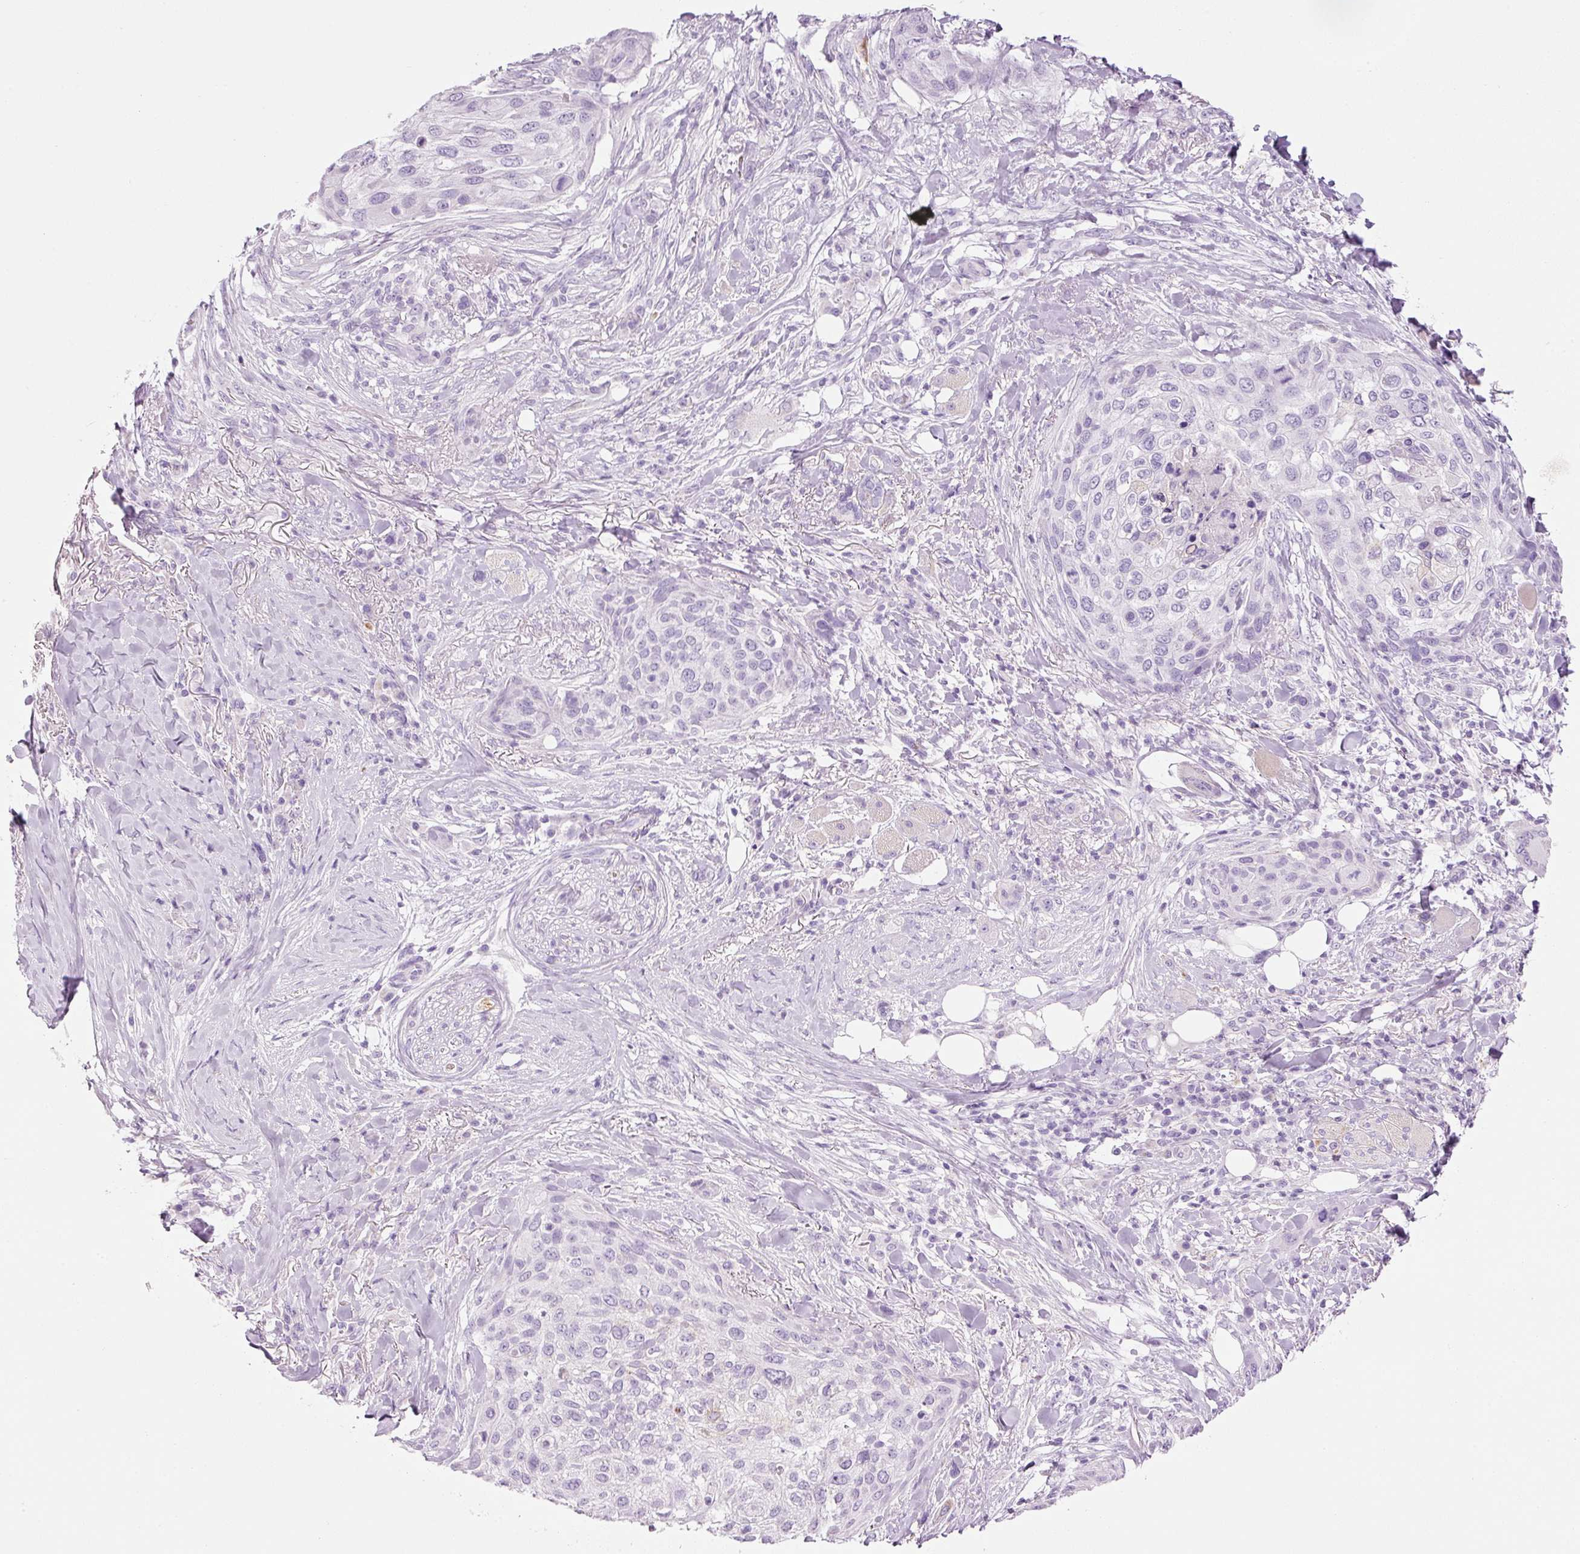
{"staining": {"intensity": "negative", "quantity": "none", "location": "none"}, "tissue": "skin cancer", "cell_type": "Tumor cells", "image_type": "cancer", "snomed": [{"axis": "morphology", "description": "Squamous cell carcinoma, NOS"}, {"axis": "topography", "description": "Skin"}], "caption": "IHC photomicrograph of human squamous cell carcinoma (skin) stained for a protein (brown), which shows no staining in tumor cells.", "gene": "CARD16", "patient": {"sex": "female", "age": 87}}